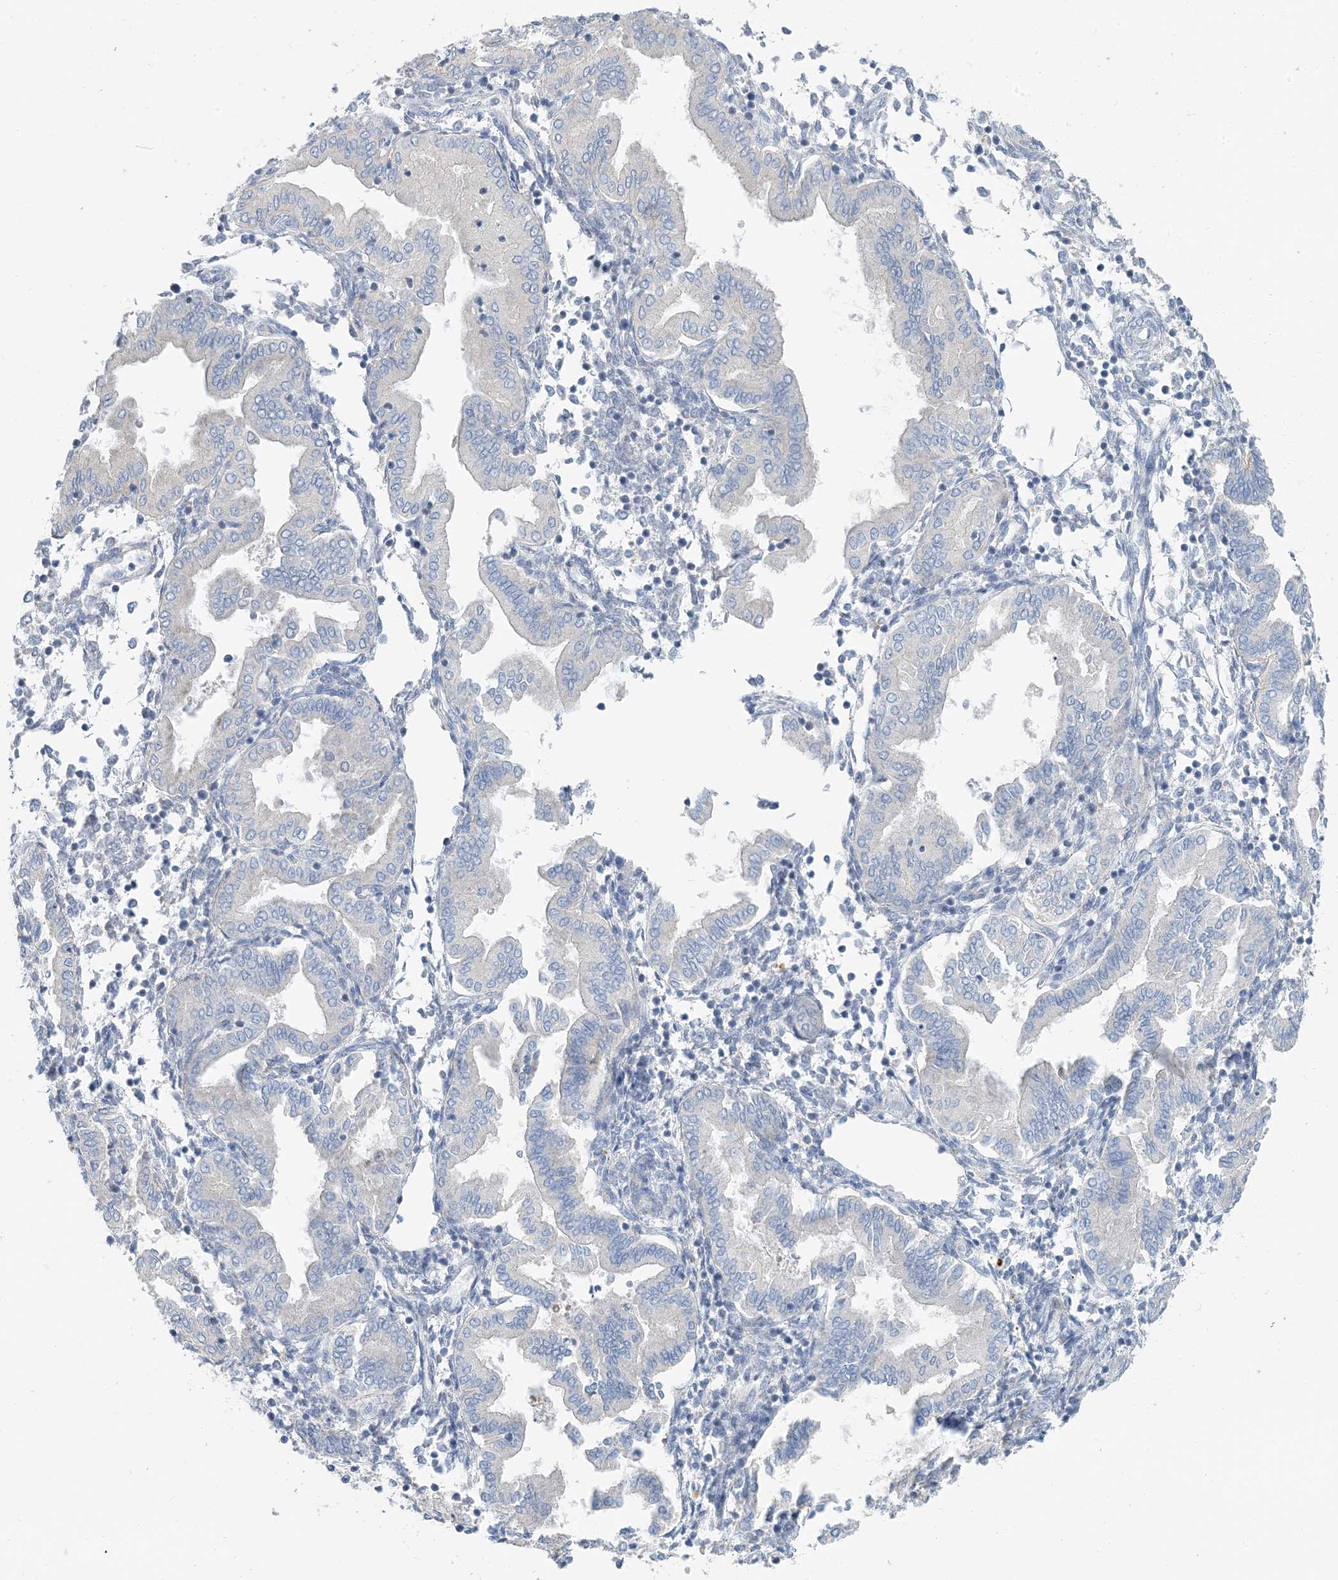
{"staining": {"intensity": "negative", "quantity": "none", "location": "none"}, "tissue": "endometrium", "cell_type": "Cells in endometrial stroma", "image_type": "normal", "snomed": [{"axis": "morphology", "description": "Normal tissue, NOS"}, {"axis": "topography", "description": "Endometrium"}], "caption": "The image demonstrates no significant positivity in cells in endometrial stroma of endometrium. Nuclei are stained in blue.", "gene": "ZCCHC12", "patient": {"sex": "female", "age": 53}}